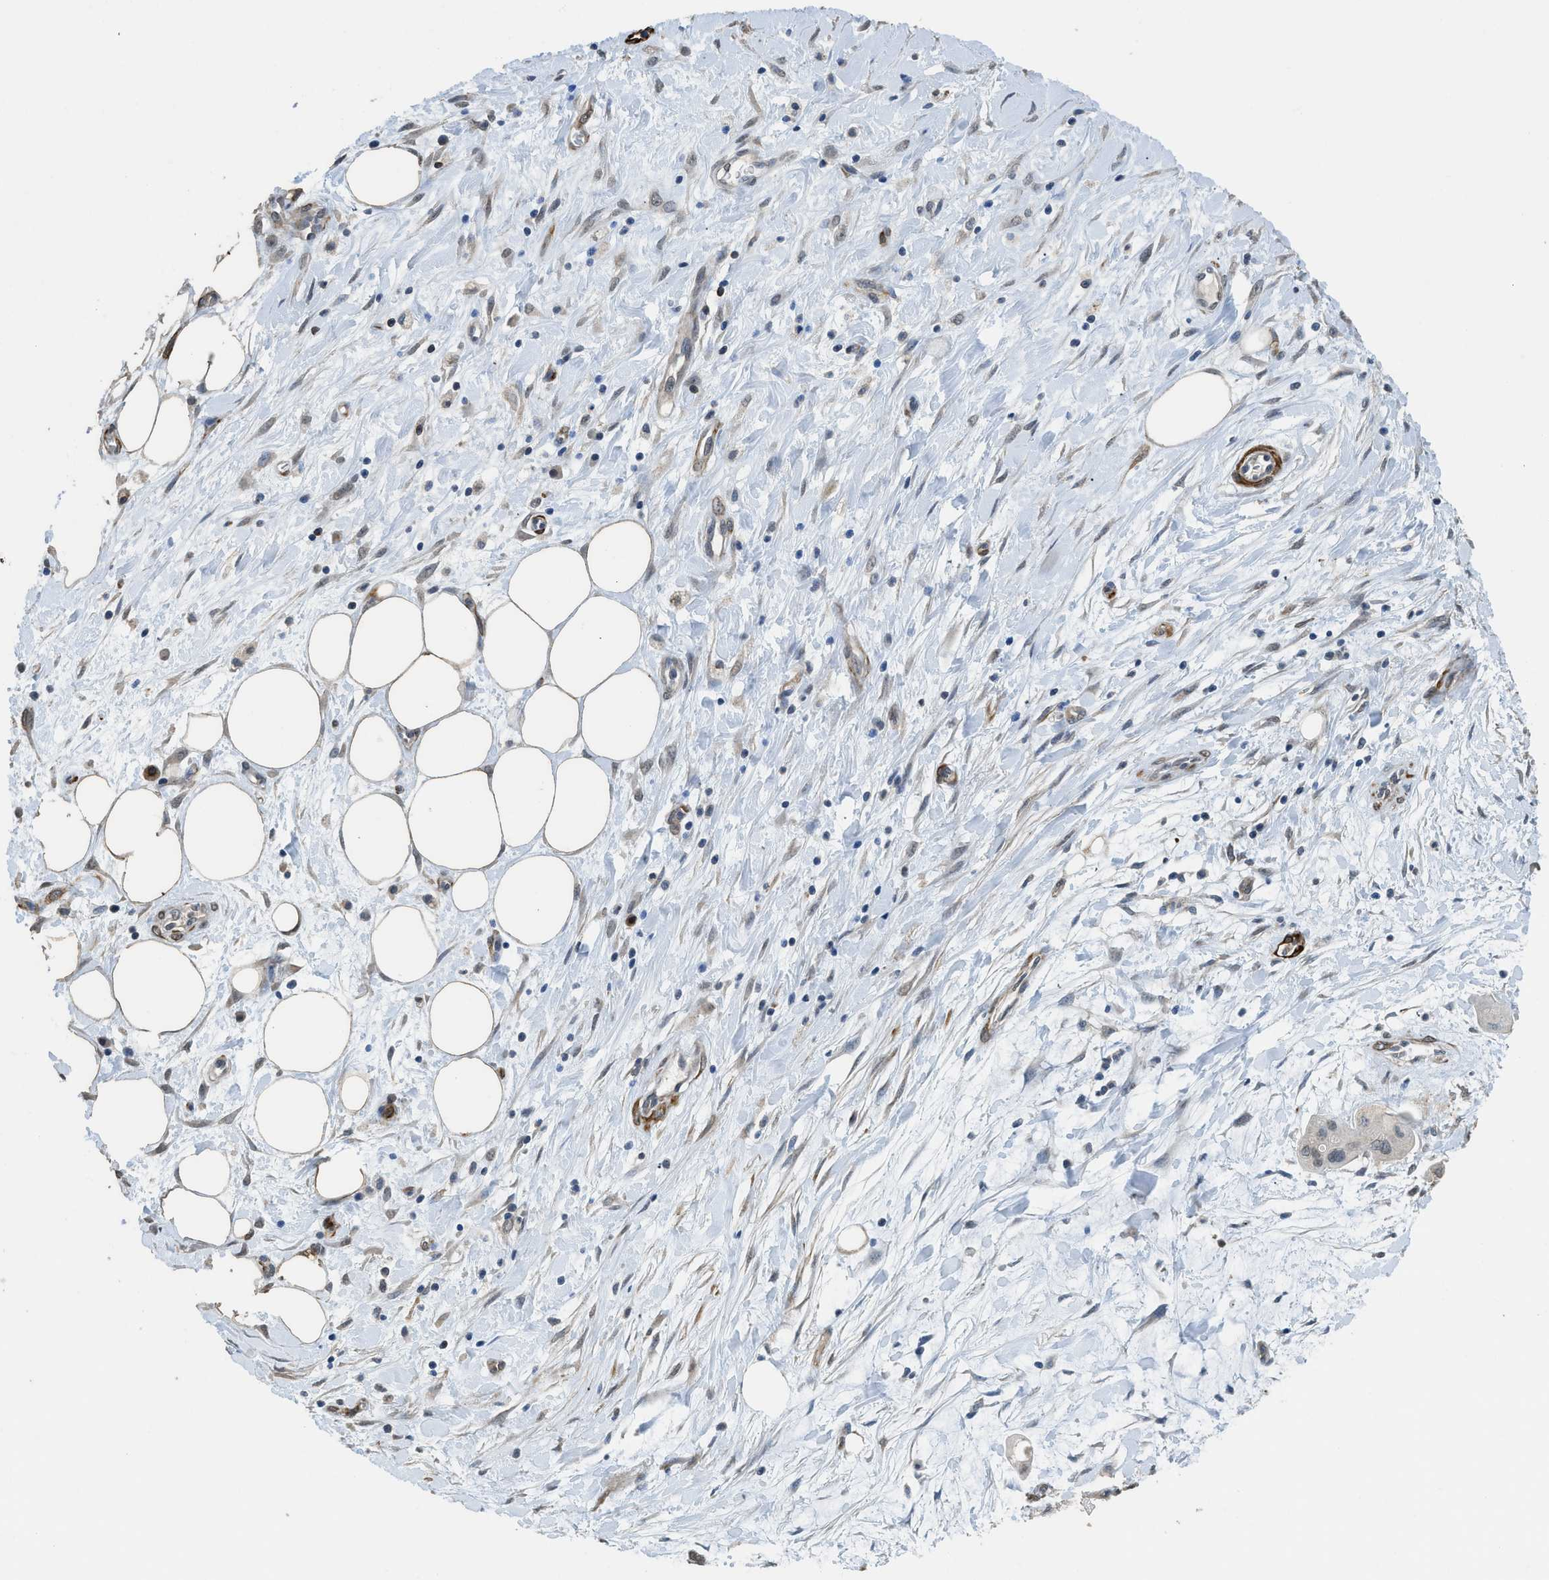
{"staining": {"intensity": "negative", "quantity": "none", "location": "none"}, "tissue": "pancreatic cancer", "cell_type": "Tumor cells", "image_type": "cancer", "snomed": [{"axis": "morphology", "description": "Adenocarcinoma, NOS"}, {"axis": "topography", "description": "Pancreas"}], "caption": "Tumor cells are negative for brown protein staining in pancreatic cancer.", "gene": "SYNM", "patient": {"sex": "female", "age": 75}}